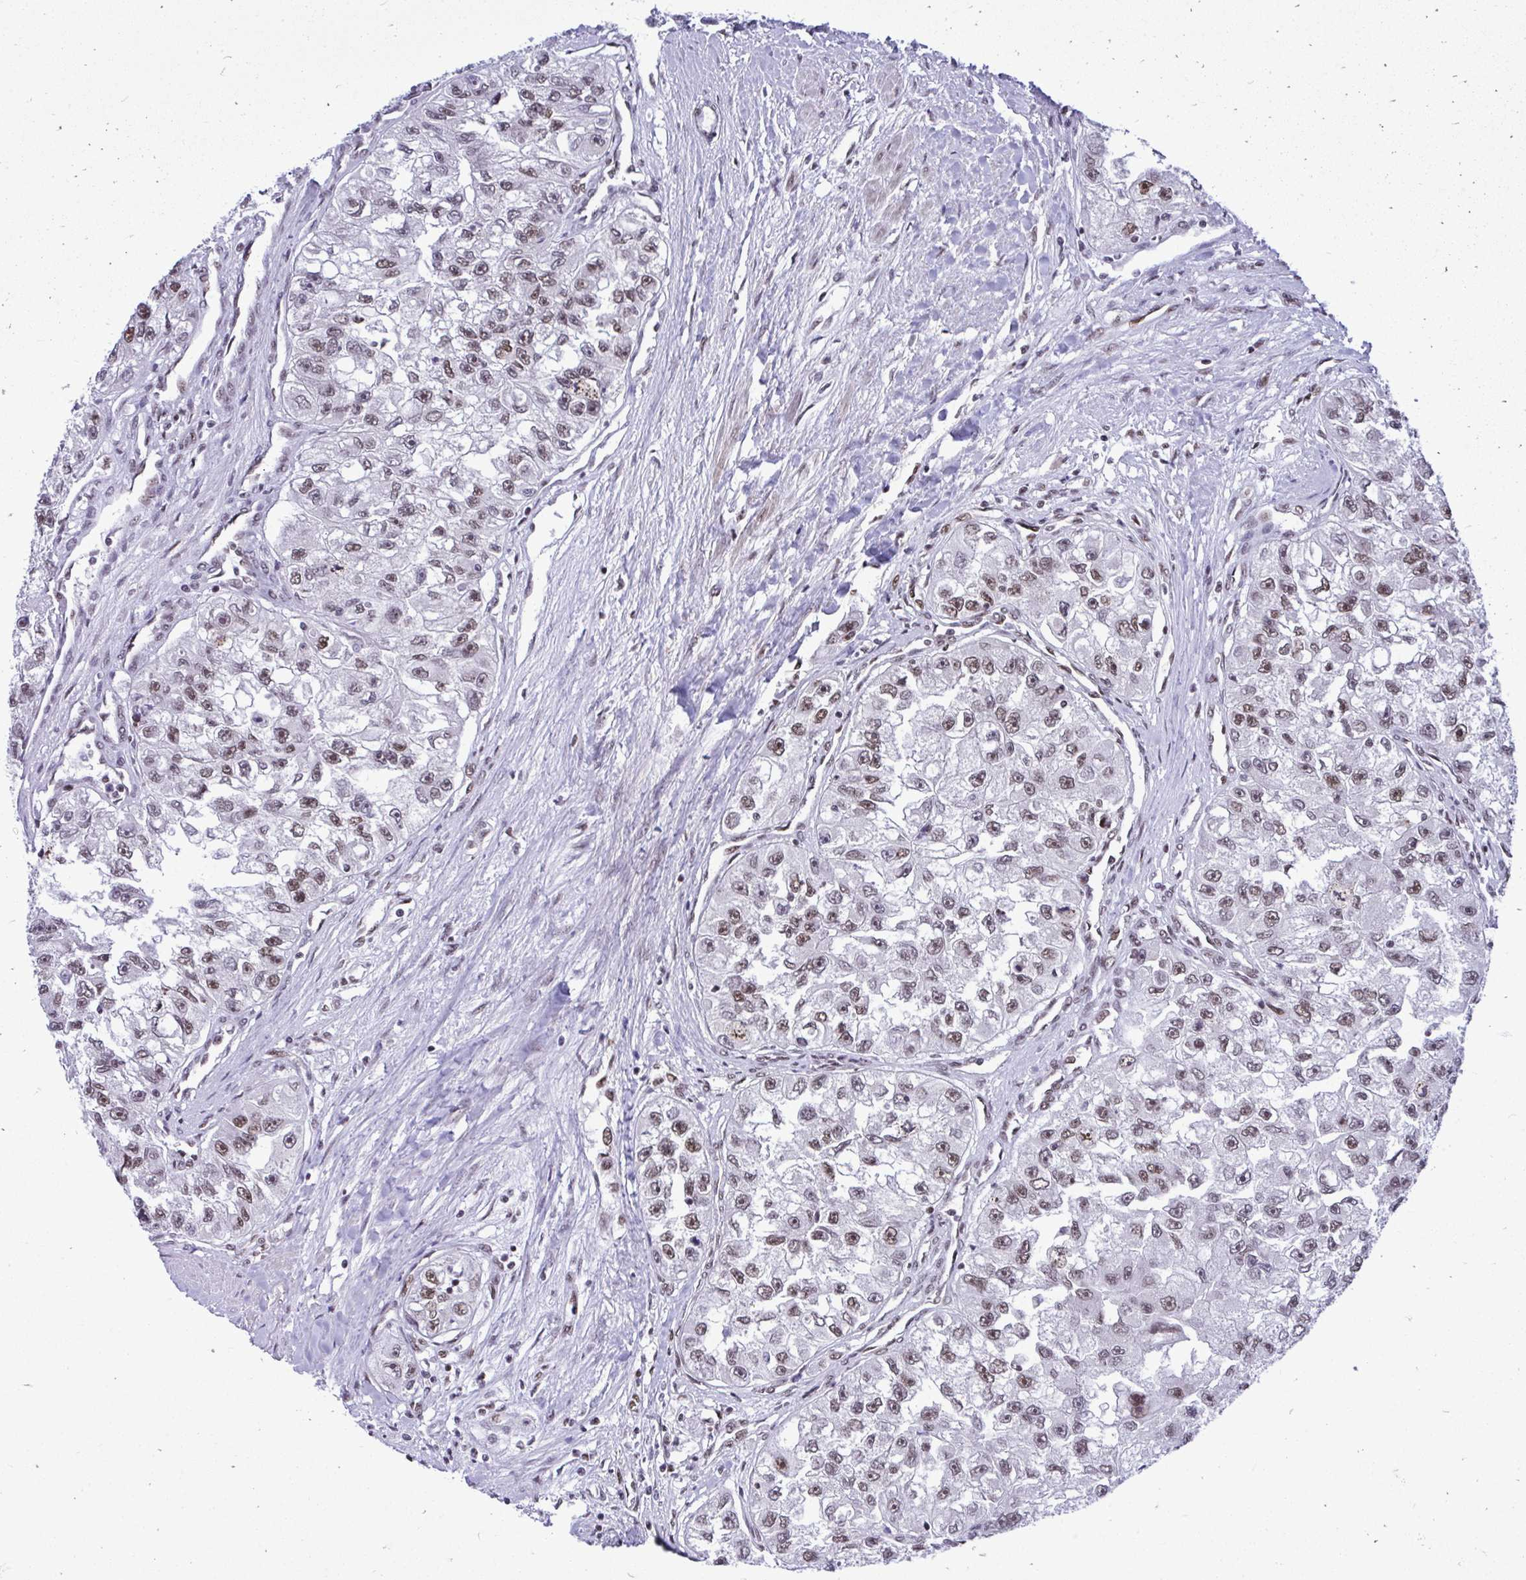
{"staining": {"intensity": "moderate", "quantity": ">75%", "location": "nuclear"}, "tissue": "renal cancer", "cell_type": "Tumor cells", "image_type": "cancer", "snomed": [{"axis": "morphology", "description": "Adenocarcinoma, NOS"}, {"axis": "topography", "description": "Kidney"}], "caption": "Brown immunohistochemical staining in human adenocarcinoma (renal) exhibits moderate nuclear staining in about >75% of tumor cells. (Stains: DAB (3,3'-diaminobenzidine) in brown, nuclei in blue, Microscopy: brightfield microscopy at high magnification).", "gene": "PRPF19", "patient": {"sex": "male", "age": 63}}